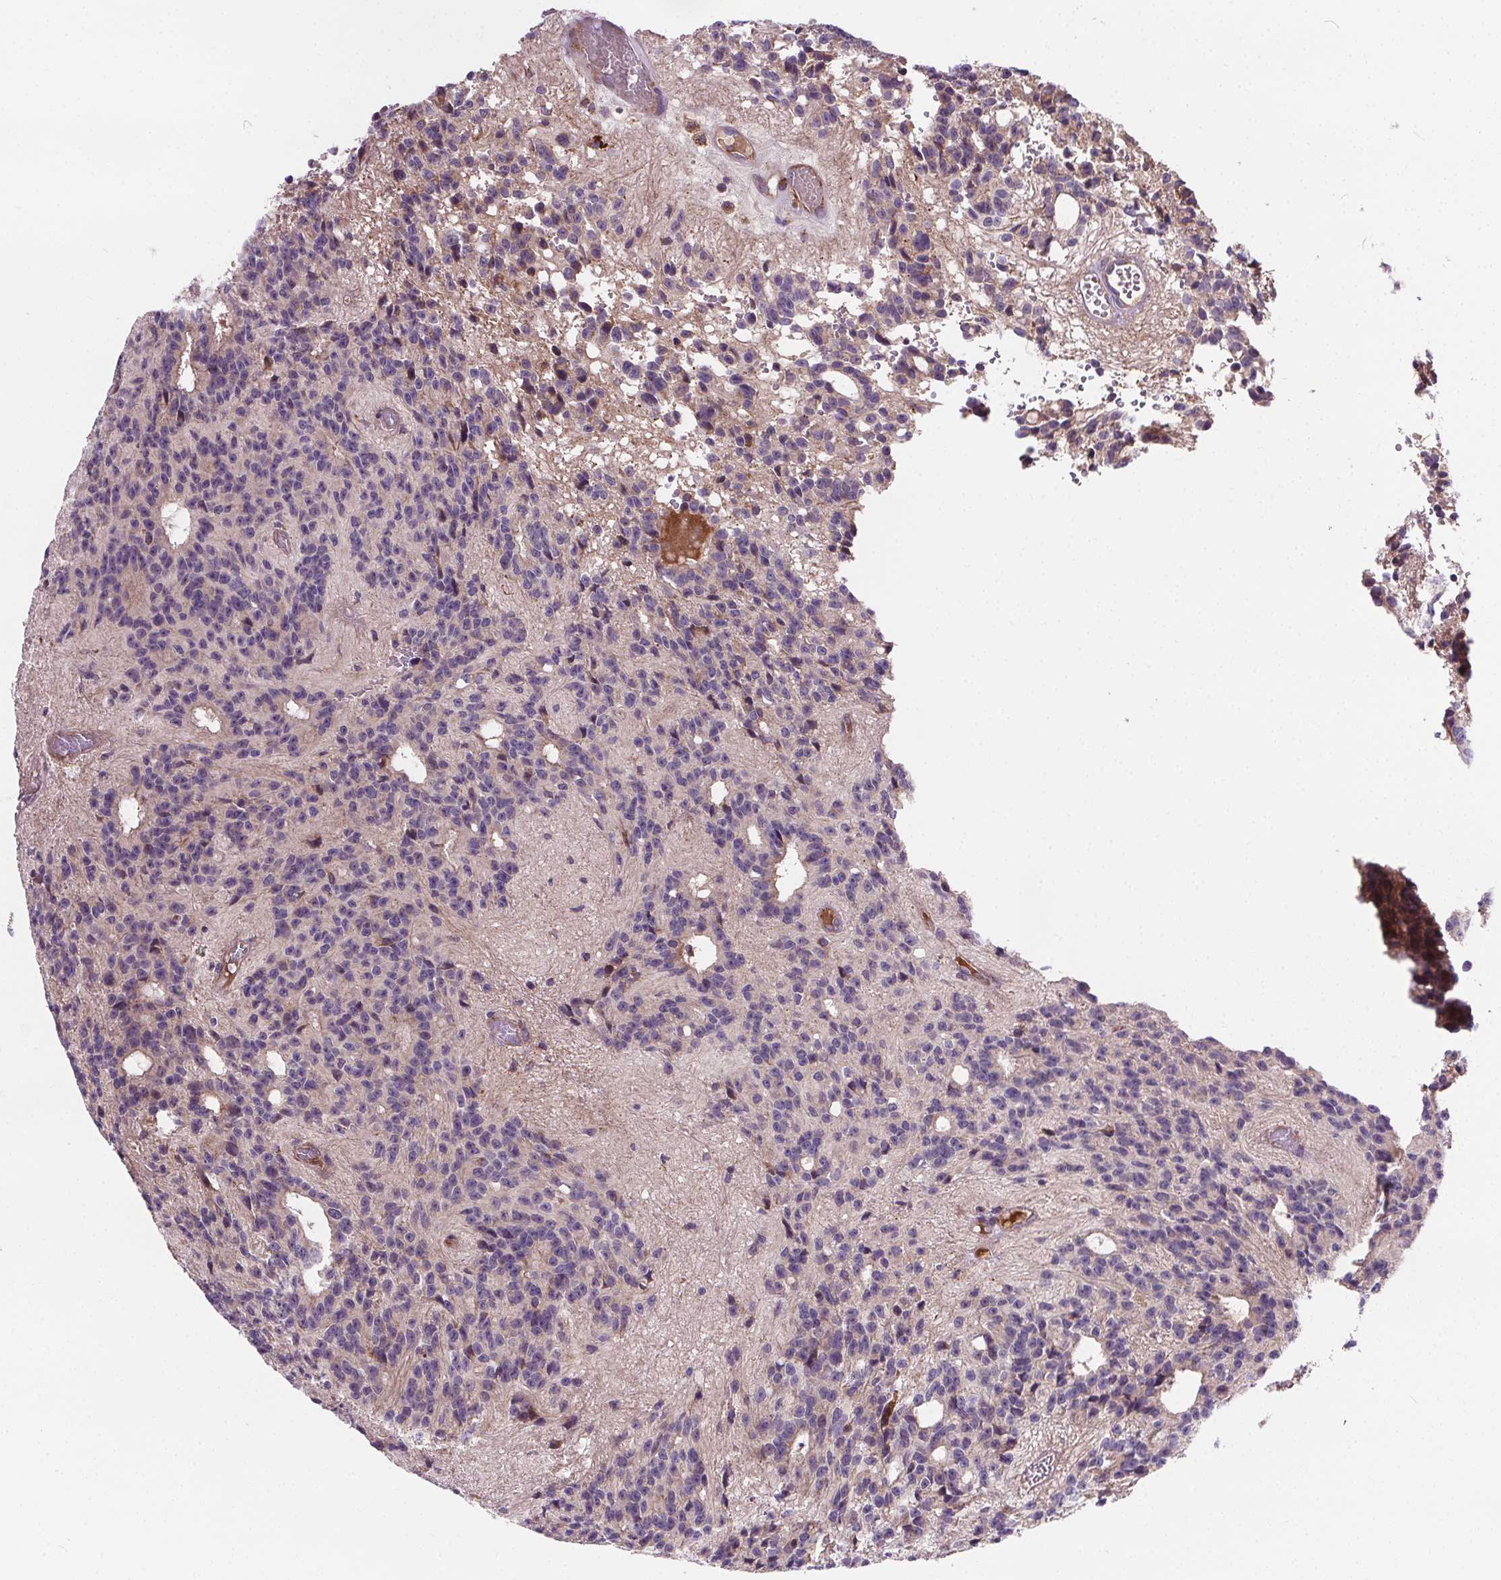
{"staining": {"intensity": "moderate", "quantity": "<25%", "location": "cytoplasmic/membranous"}, "tissue": "glioma", "cell_type": "Tumor cells", "image_type": "cancer", "snomed": [{"axis": "morphology", "description": "Glioma, malignant, Low grade"}, {"axis": "topography", "description": "Brain"}], "caption": "Immunohistochemistry (IHC) (DAB) staining of human glioma displays moderate cytoplasmic/membranous protein staining in about <25% of tumor cells. The protein is shown in brown color, while the nuclei are stained blue.", "gene": "GOLT1B", "patient": {"sex": "male", "age": 31}}